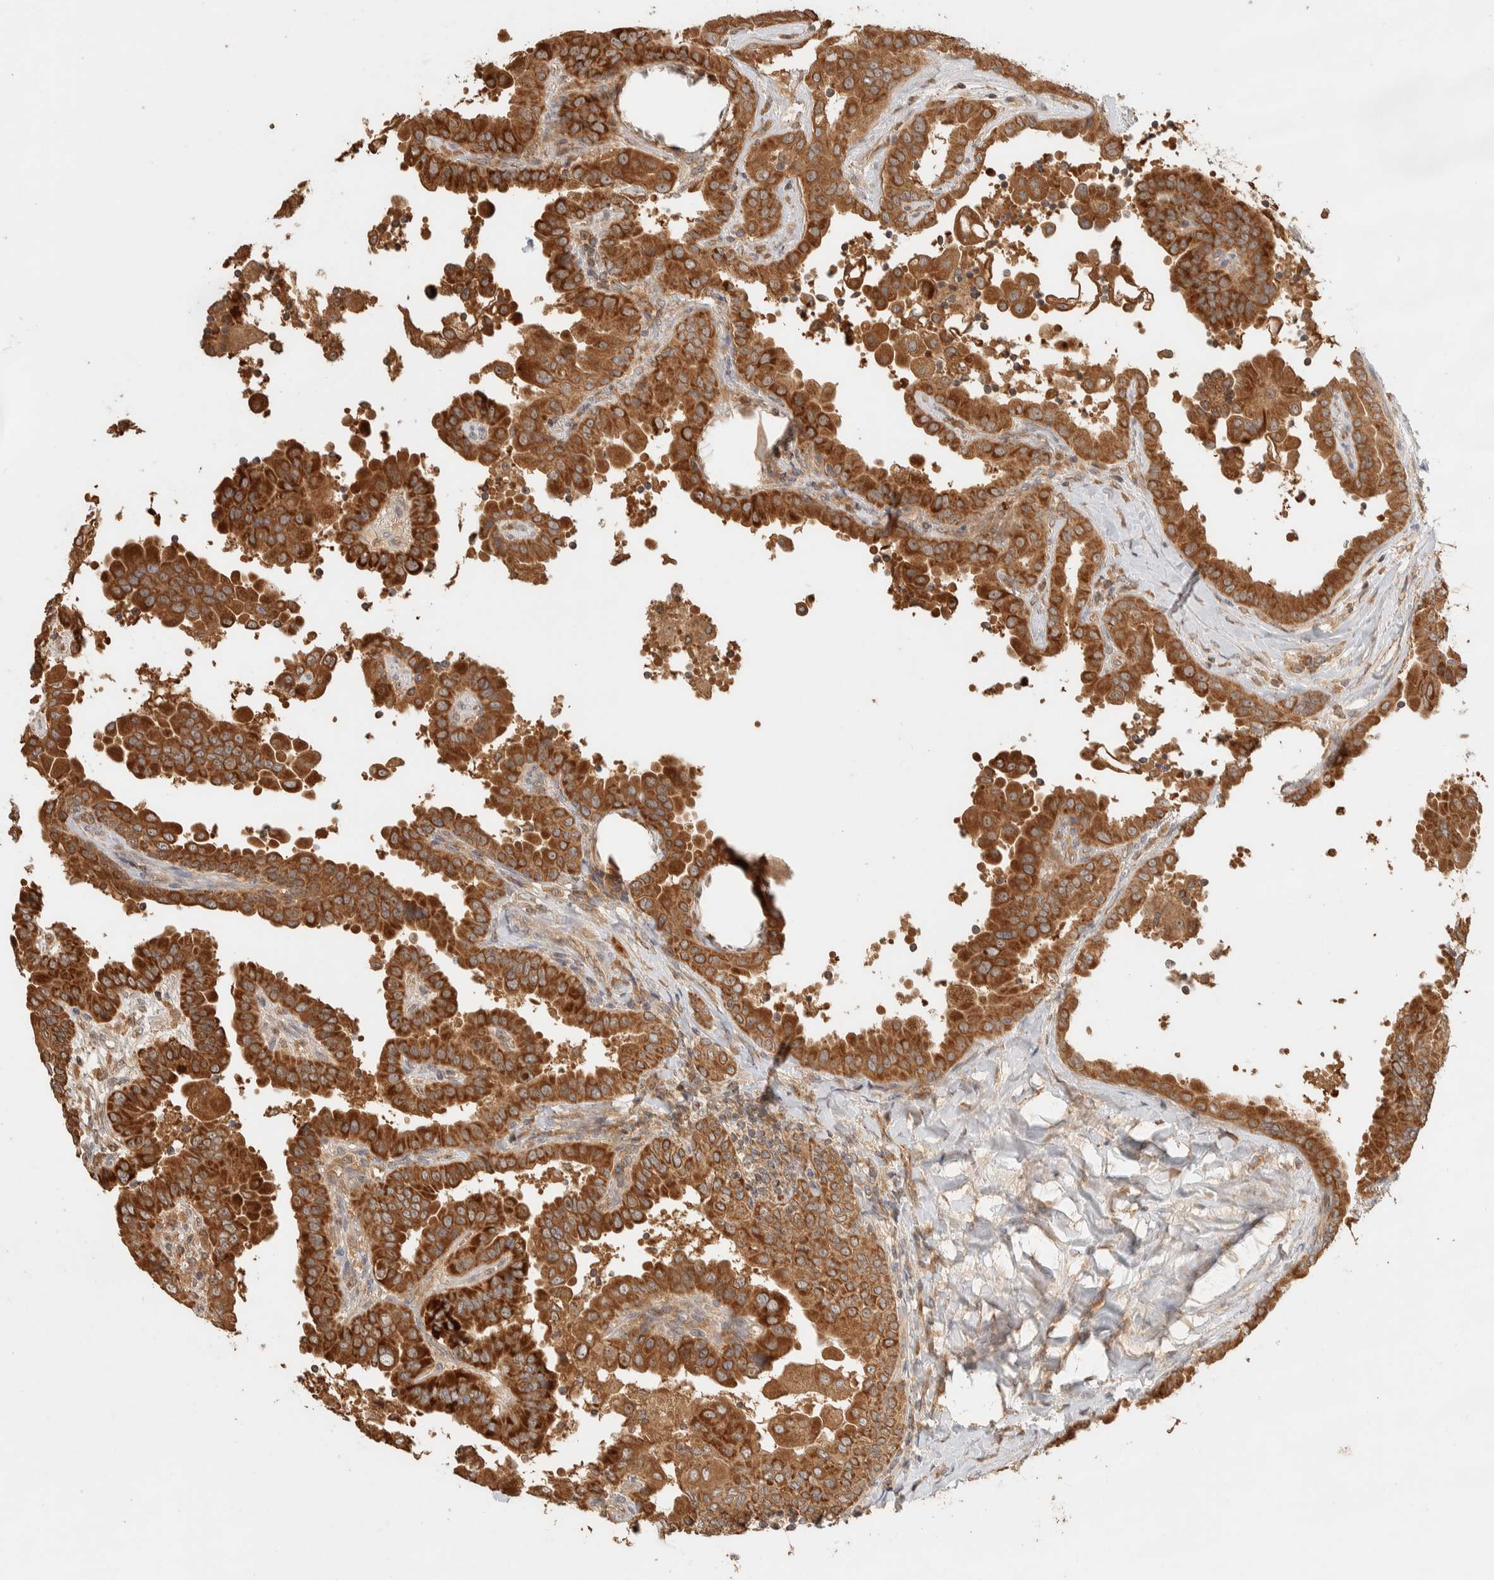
{"staining": {"intensity": "strong", "quantity": ">75%", "location": "cytoplasmic/membranous"}, "tissue": "thyroid cancer", "cell_type": "Tumor cells", "image_type": "cancer", "snomed": [{"axis": "morphology", "description": "Papillary adenocarcinoma, NOS"}, {"axis": "topography", "description": "Thyroid gland"}], "caption": "Thyroid cancer (papillary adenocarcinoma) stained with a protein marker shows strong staining in tumor cells.", "gene": "TTI2", "patient": {"sex": "male", "age": 33}}